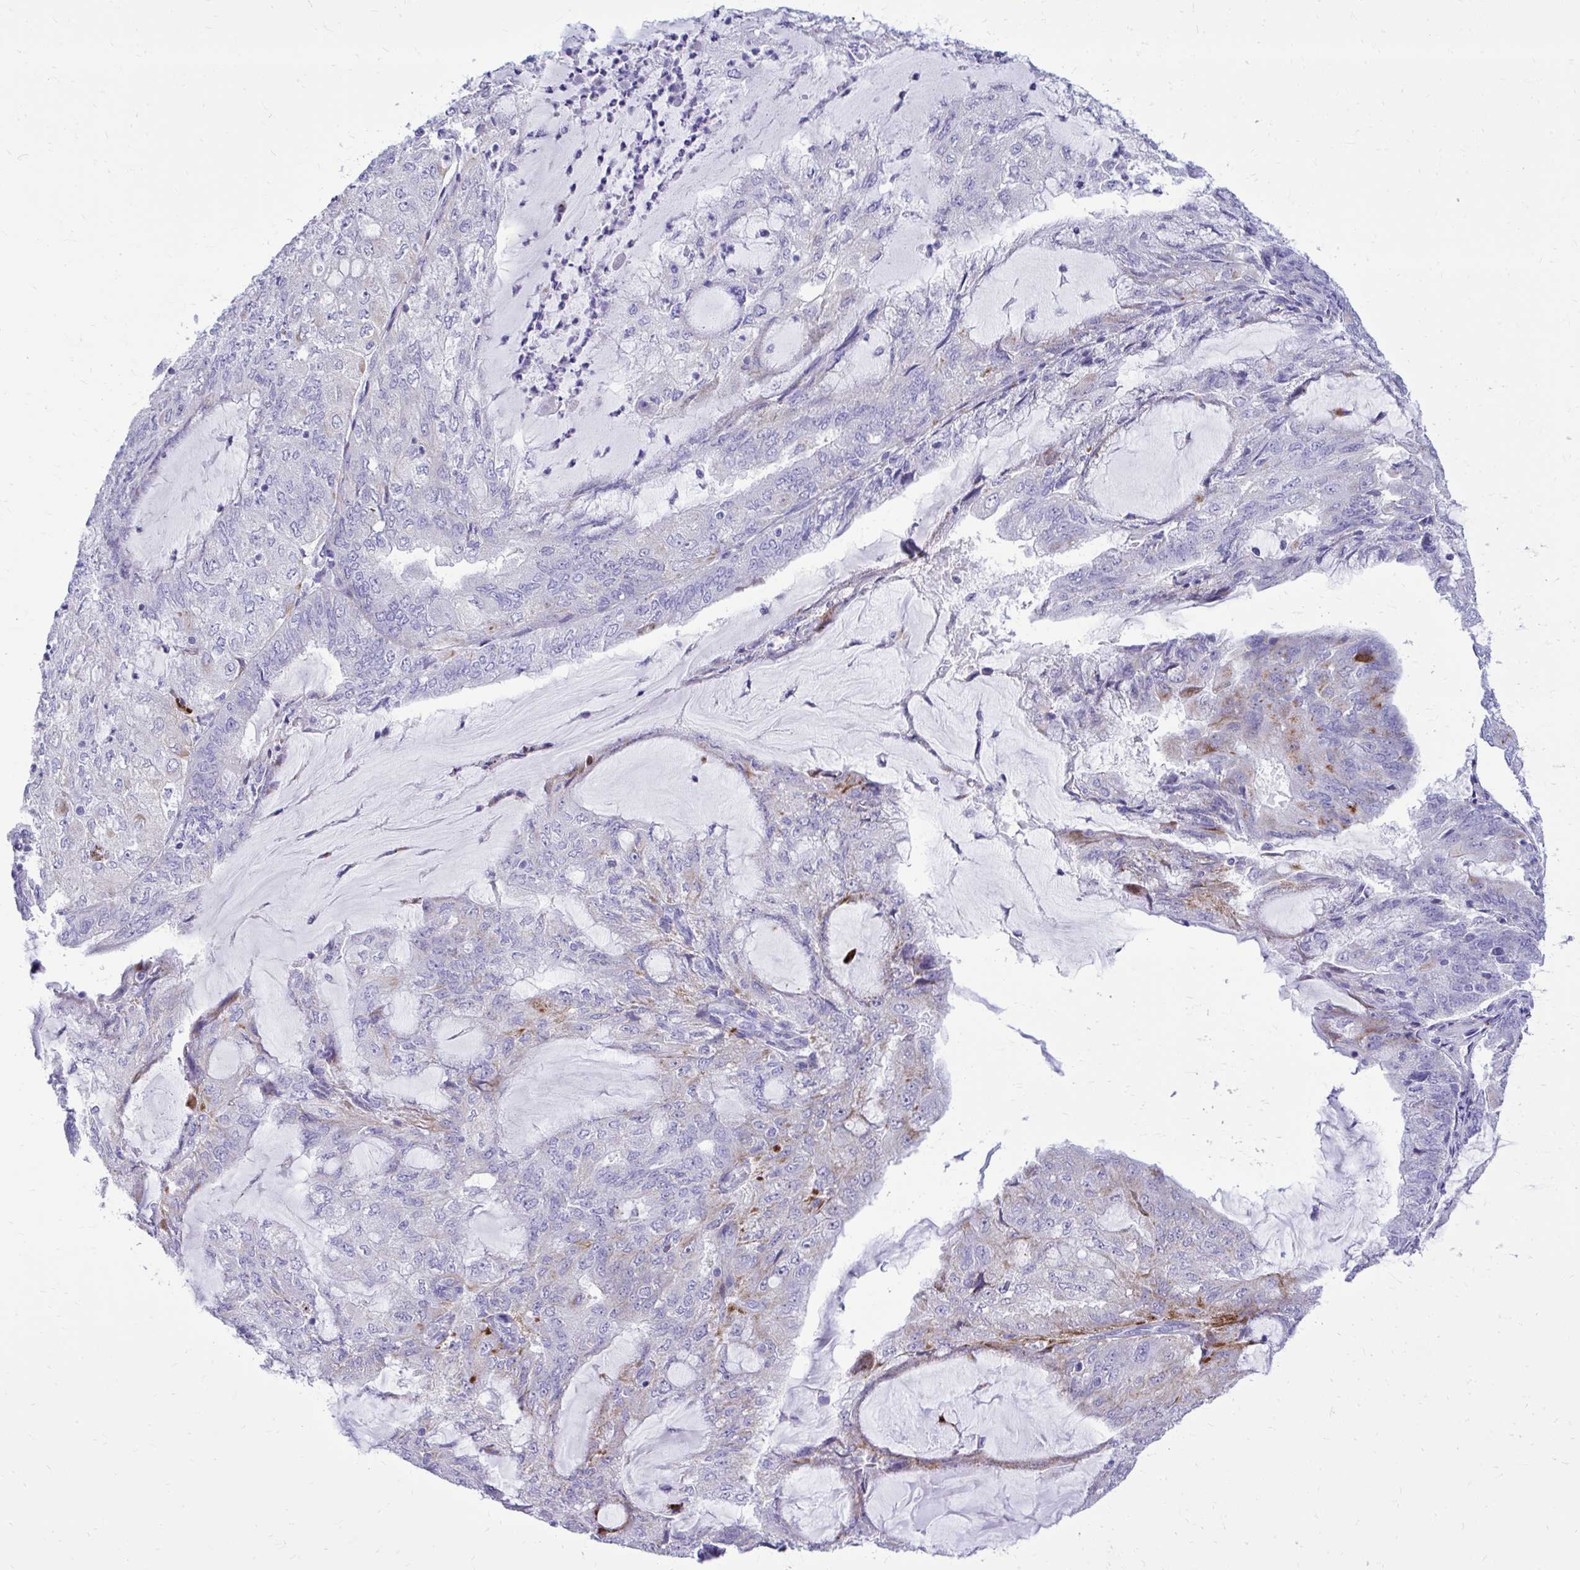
{"staining": {"intensity": "negative", "quantity": "none", "location": "none"}, "tissue": "endometrial cancer", "cell_type": "Tumor cells", "image_type": "cancer", "snomed": [{"axis": "morphology", "description": "Adenocarcinoma, NOS"}, {"axis": "topography", "description": "Endometrium"}], "caption": "High magnification brightfield microscopy of adenocarcinoma (endometrial) stained with DAB (brown) and counterstained with hematoxylin (blue): tumor cells show no significant staining. Nuclei are stained in blue.", "gene": "BCL6B", "patient": {"sex": "female", "age": 81}}